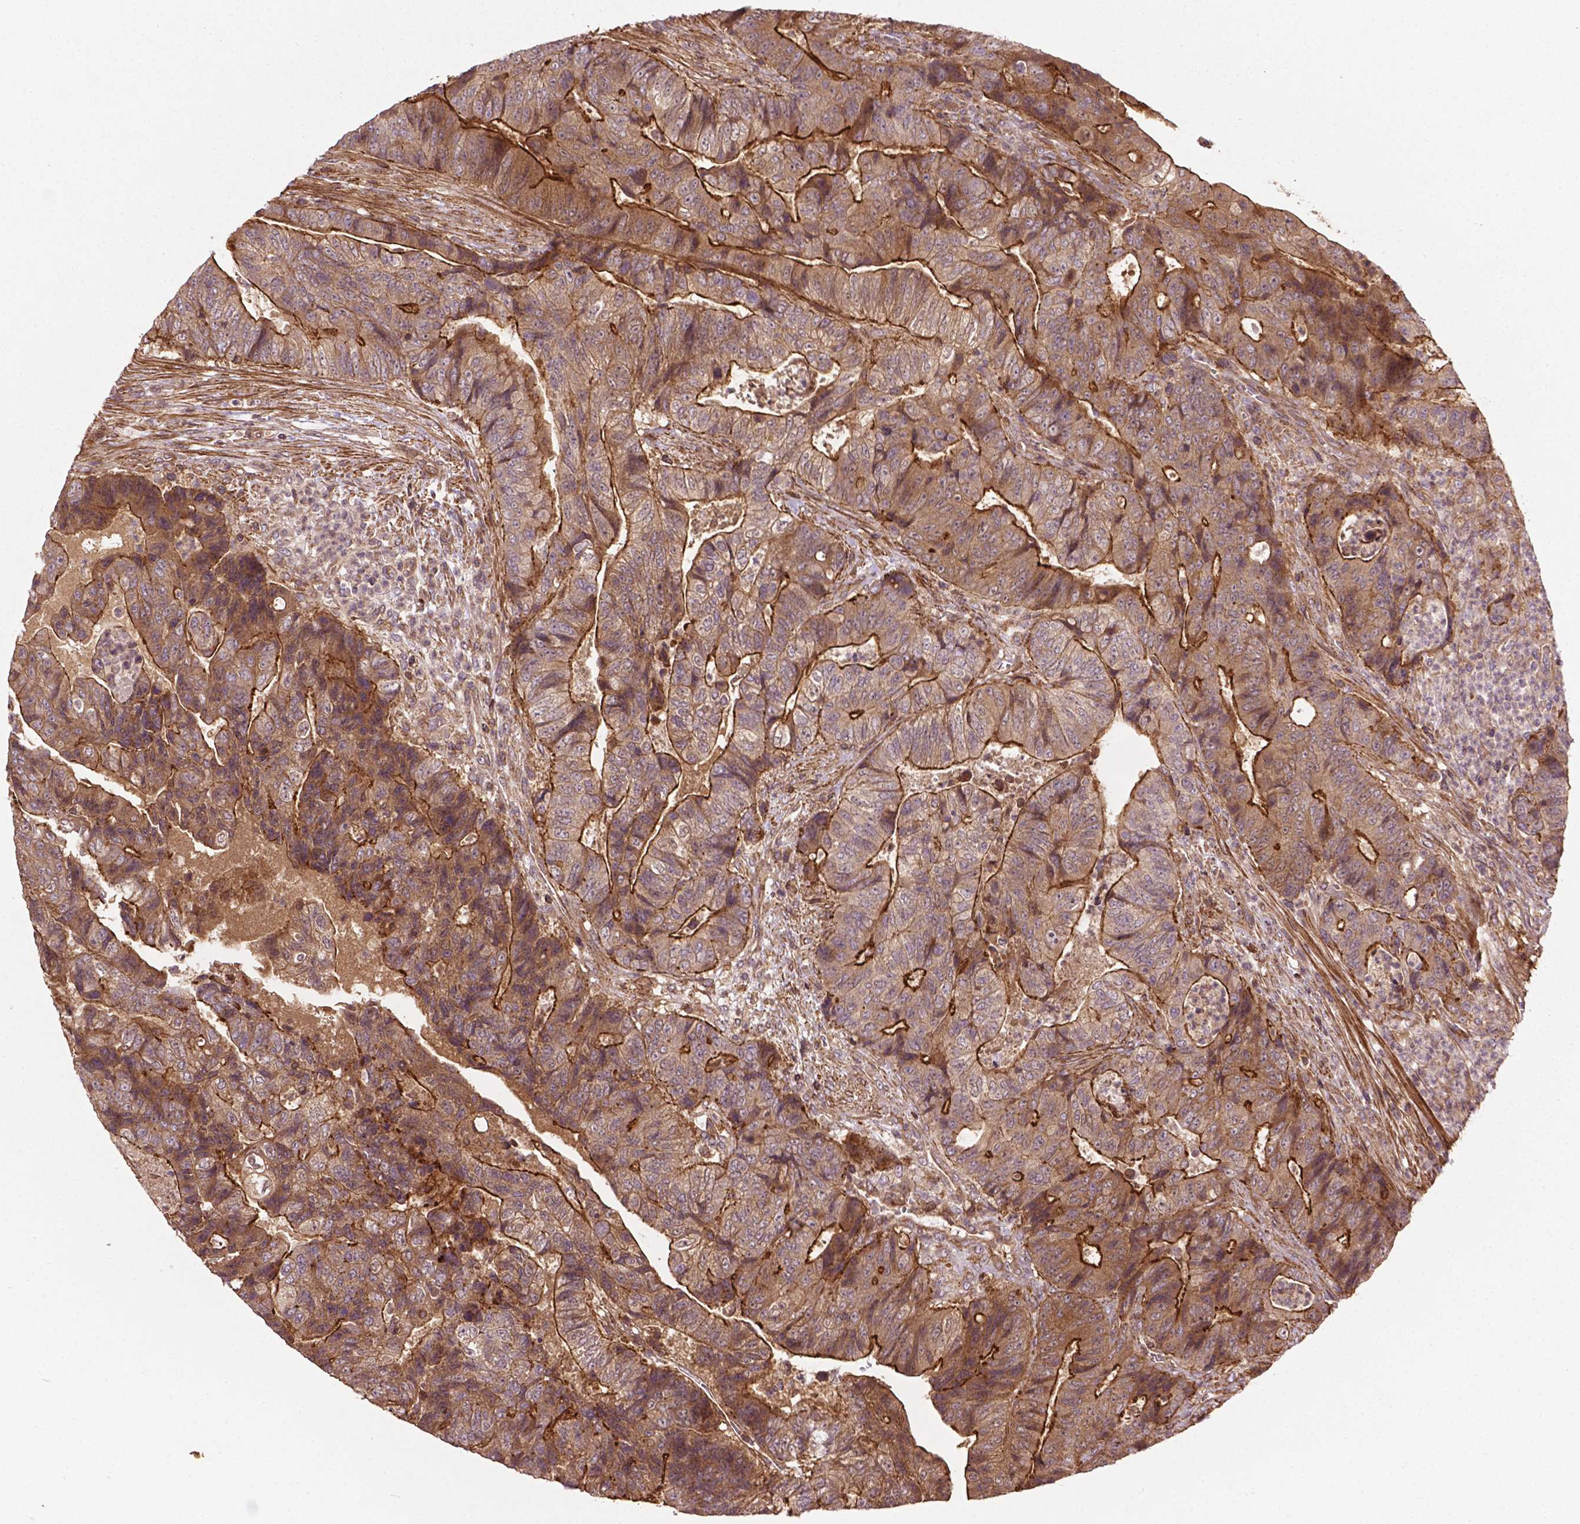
{"staining": {"intensity": "moderate", "quantity": ">75%", "location": "cytoplasmic/membranous"}, "tissue": "colorectal cancer", "cell_type": "Tumor cells", "image_type": "cancer", "snomed": [{"axis": "morphology", "description": "Normal tissue, NOS"}, {"axis": "morphology", "description": "Adenocarcinoma, NOS"}, {"axis": "topography", "description": "Colon"}], "caption": "A brown stain shows moderate cytoplasmic/membranous positivity of a protein in human colorectal cancer (adenocarcinoma) tumor cells.", "gene": "ZMYND19", "patient": {"sex": "female", "age": 48}}